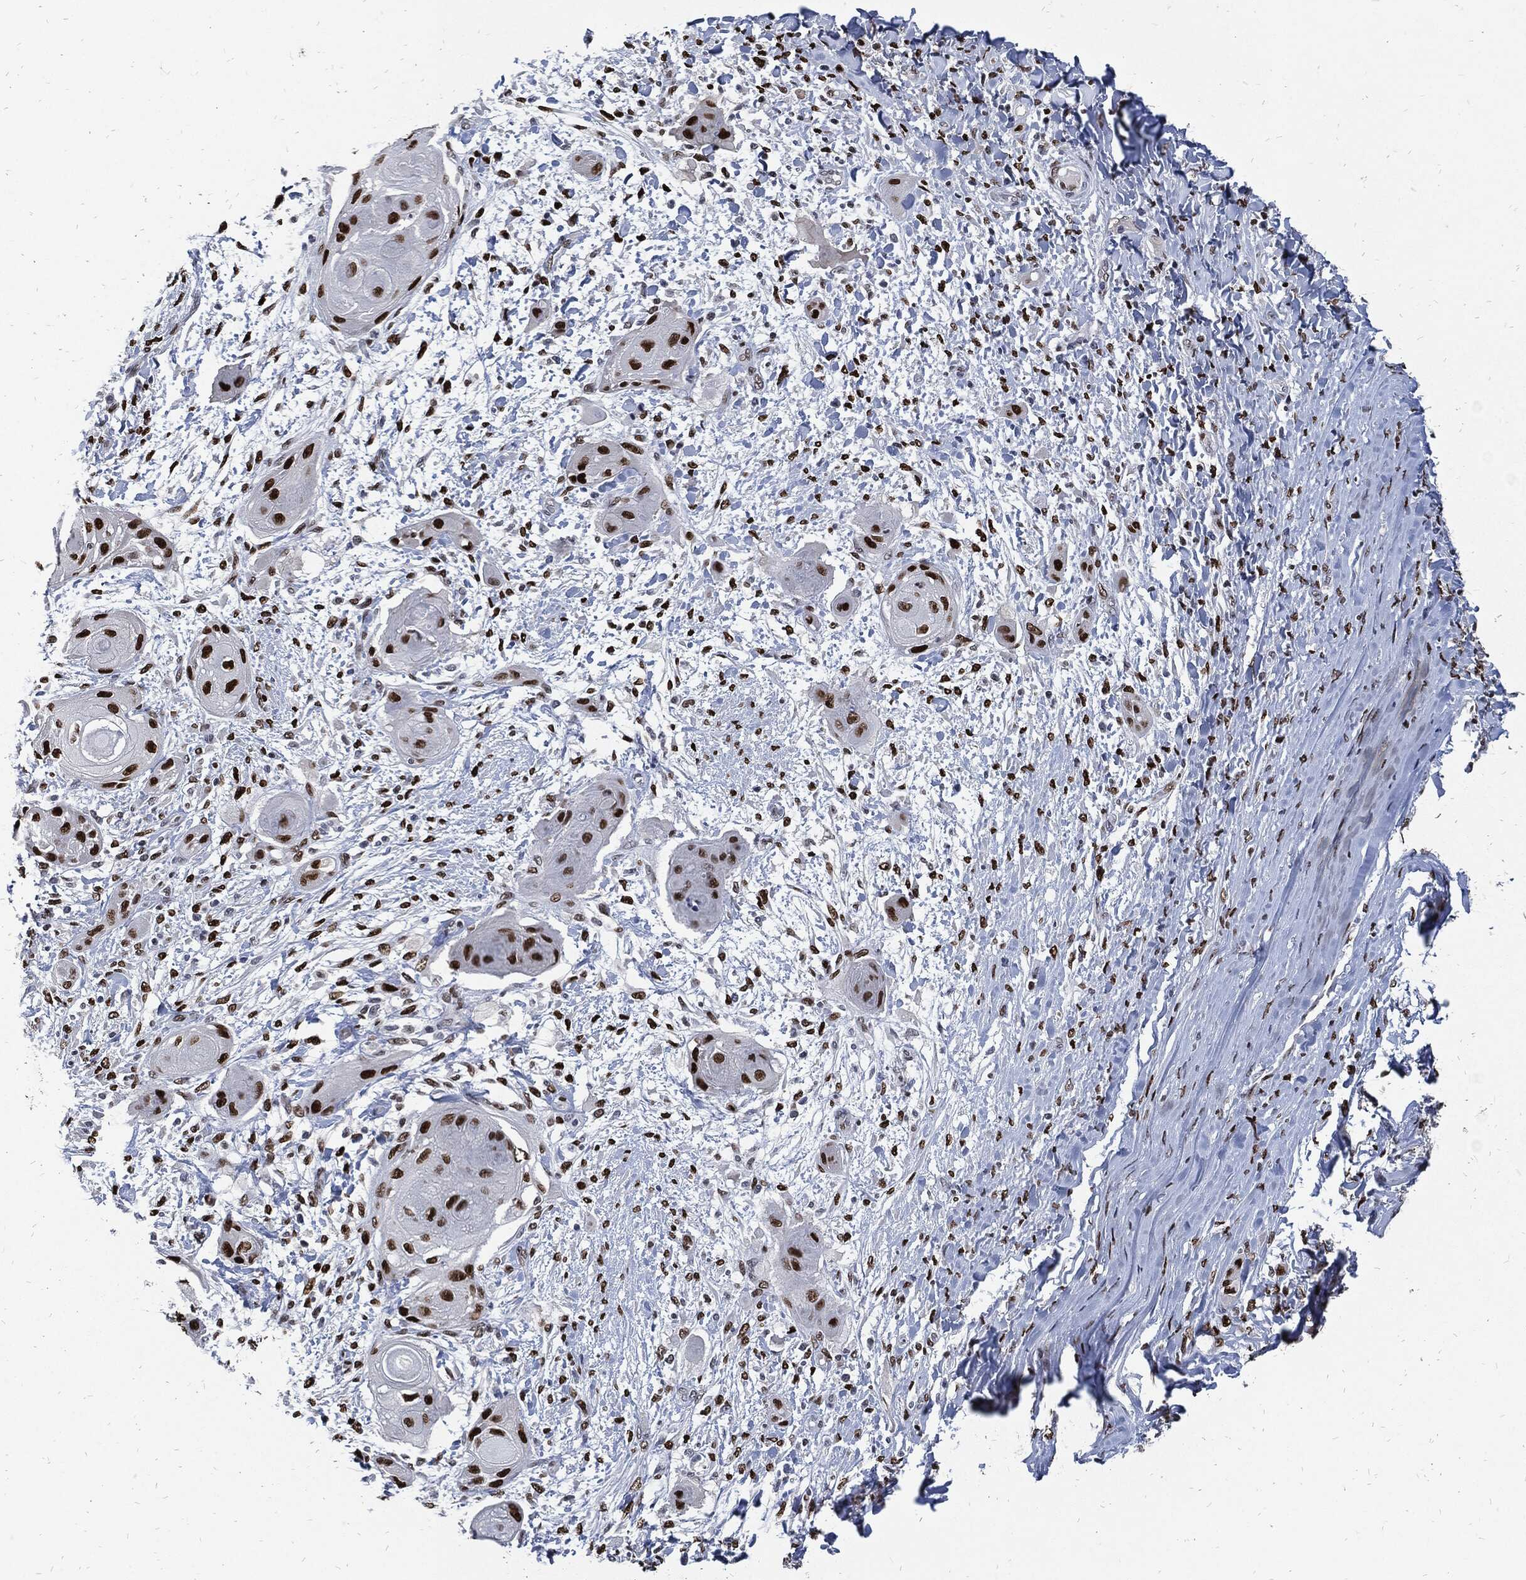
{"staining": {"intensity": "strong", "quantity": ">75%", "location": "nuclear"}, "tissue": "skin cancer", "cell_type": "Tumor cells", "image_type": "cancer", "snomed": [{"axis": "morphology", "description": "Squamous cell carcinoma, NOS"}, {"axis": "topography", "description": "Skin"}], "caption": "Immunohistochemical staining of human skin cancer displays strong nuclear protein positivity in about >75% of tumor cells. (brown staining indicates protein expression, while blue staining denotes nuclei).", "gene": "JUN", "patient": {"sex": "male", "age": 62}}